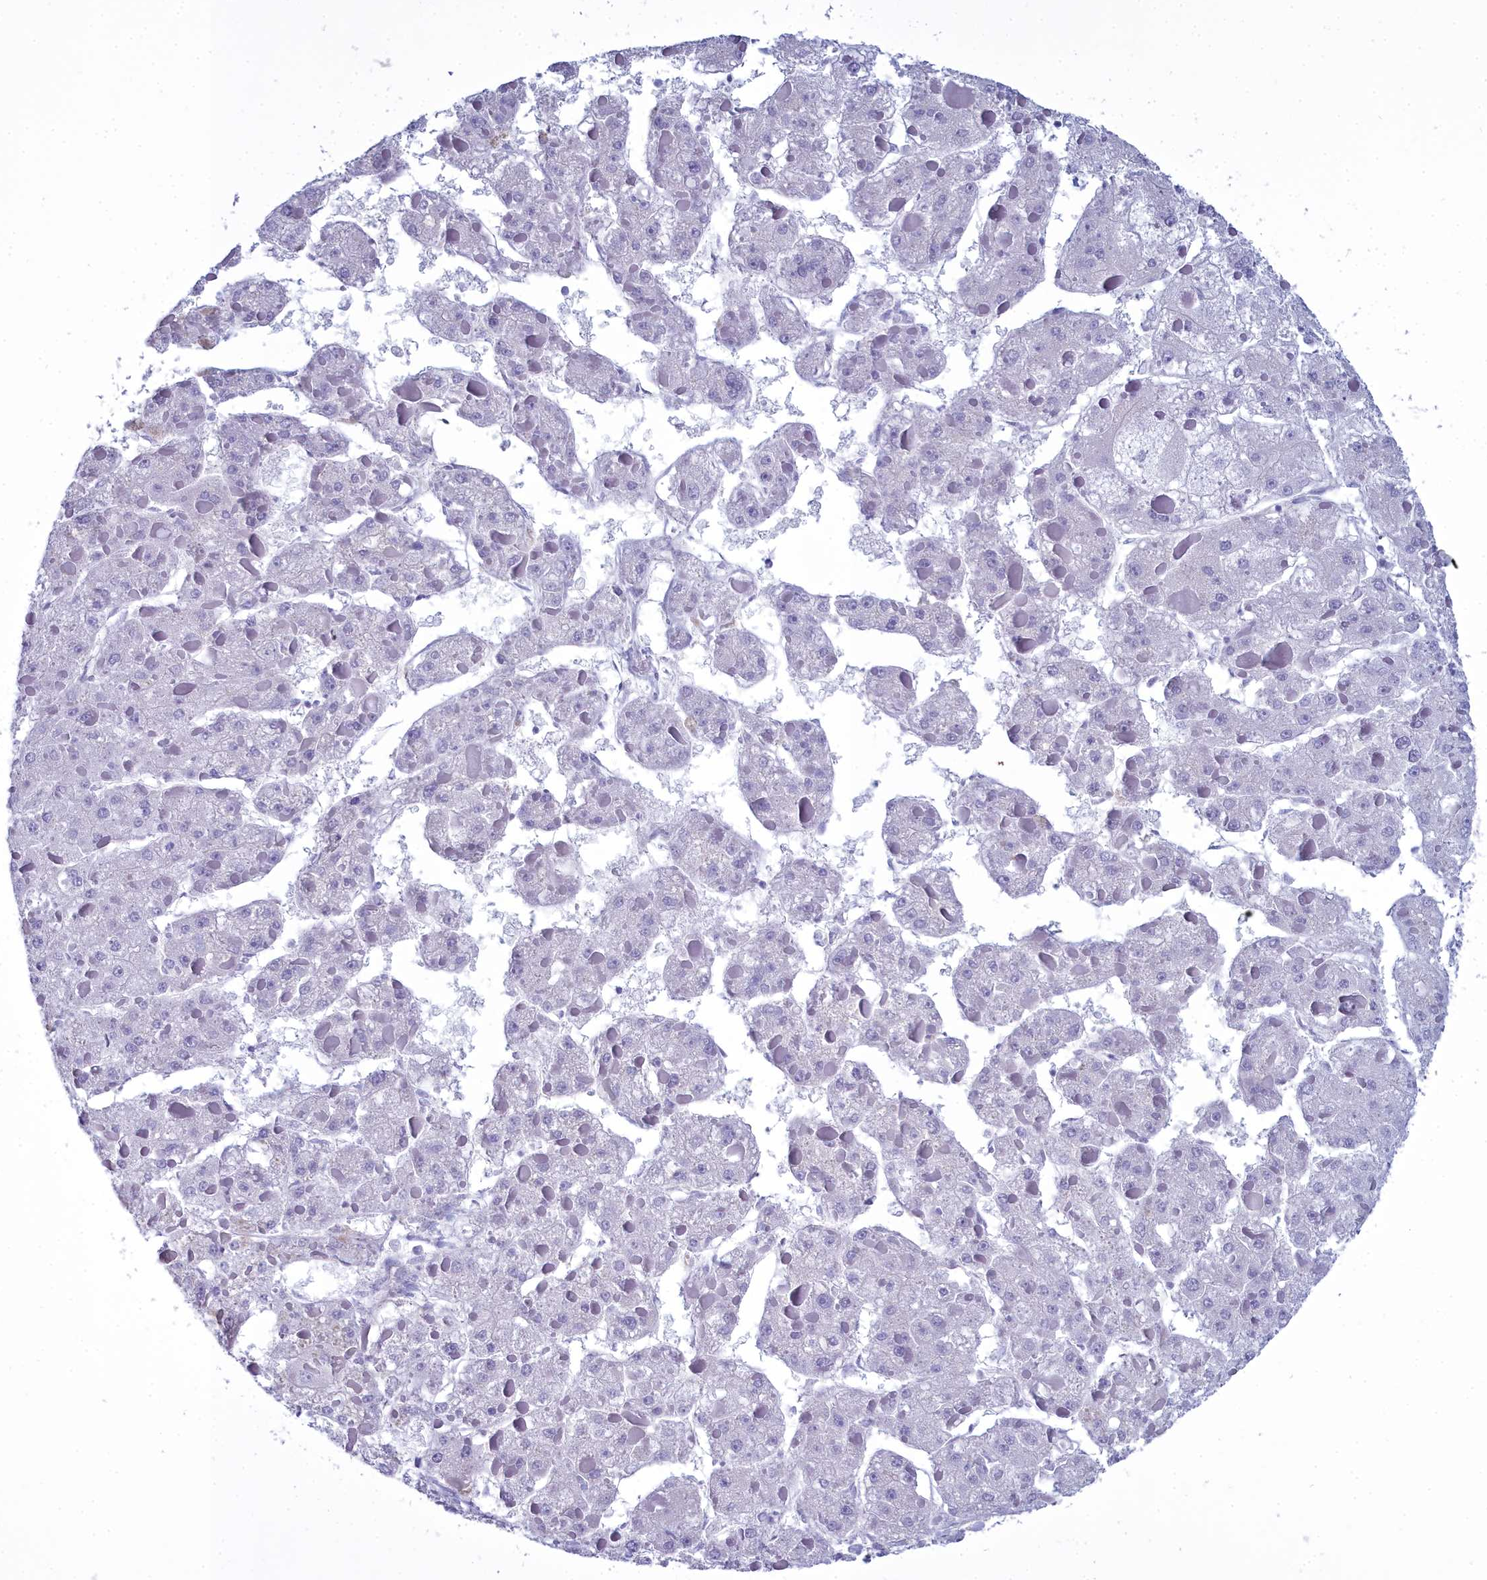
{"staining": {"intensity": "negative", "quantity": "none", "location": "none"}, "tissue": "liver cancer", "cell_type": "Tumor cells", "image_type": "cancer", "snomed": [{"axis": "morphology", "description": "Carcinoma, Hepatocellular, NOS"}, {"axis": "topography", "description": "Liver"}], "caption": "Tumor cells show no significant expression in liver cancer (hepatocellular carcinoma).", "gene": "MAP6", "patient": {"sex": "female", "age": 73}}